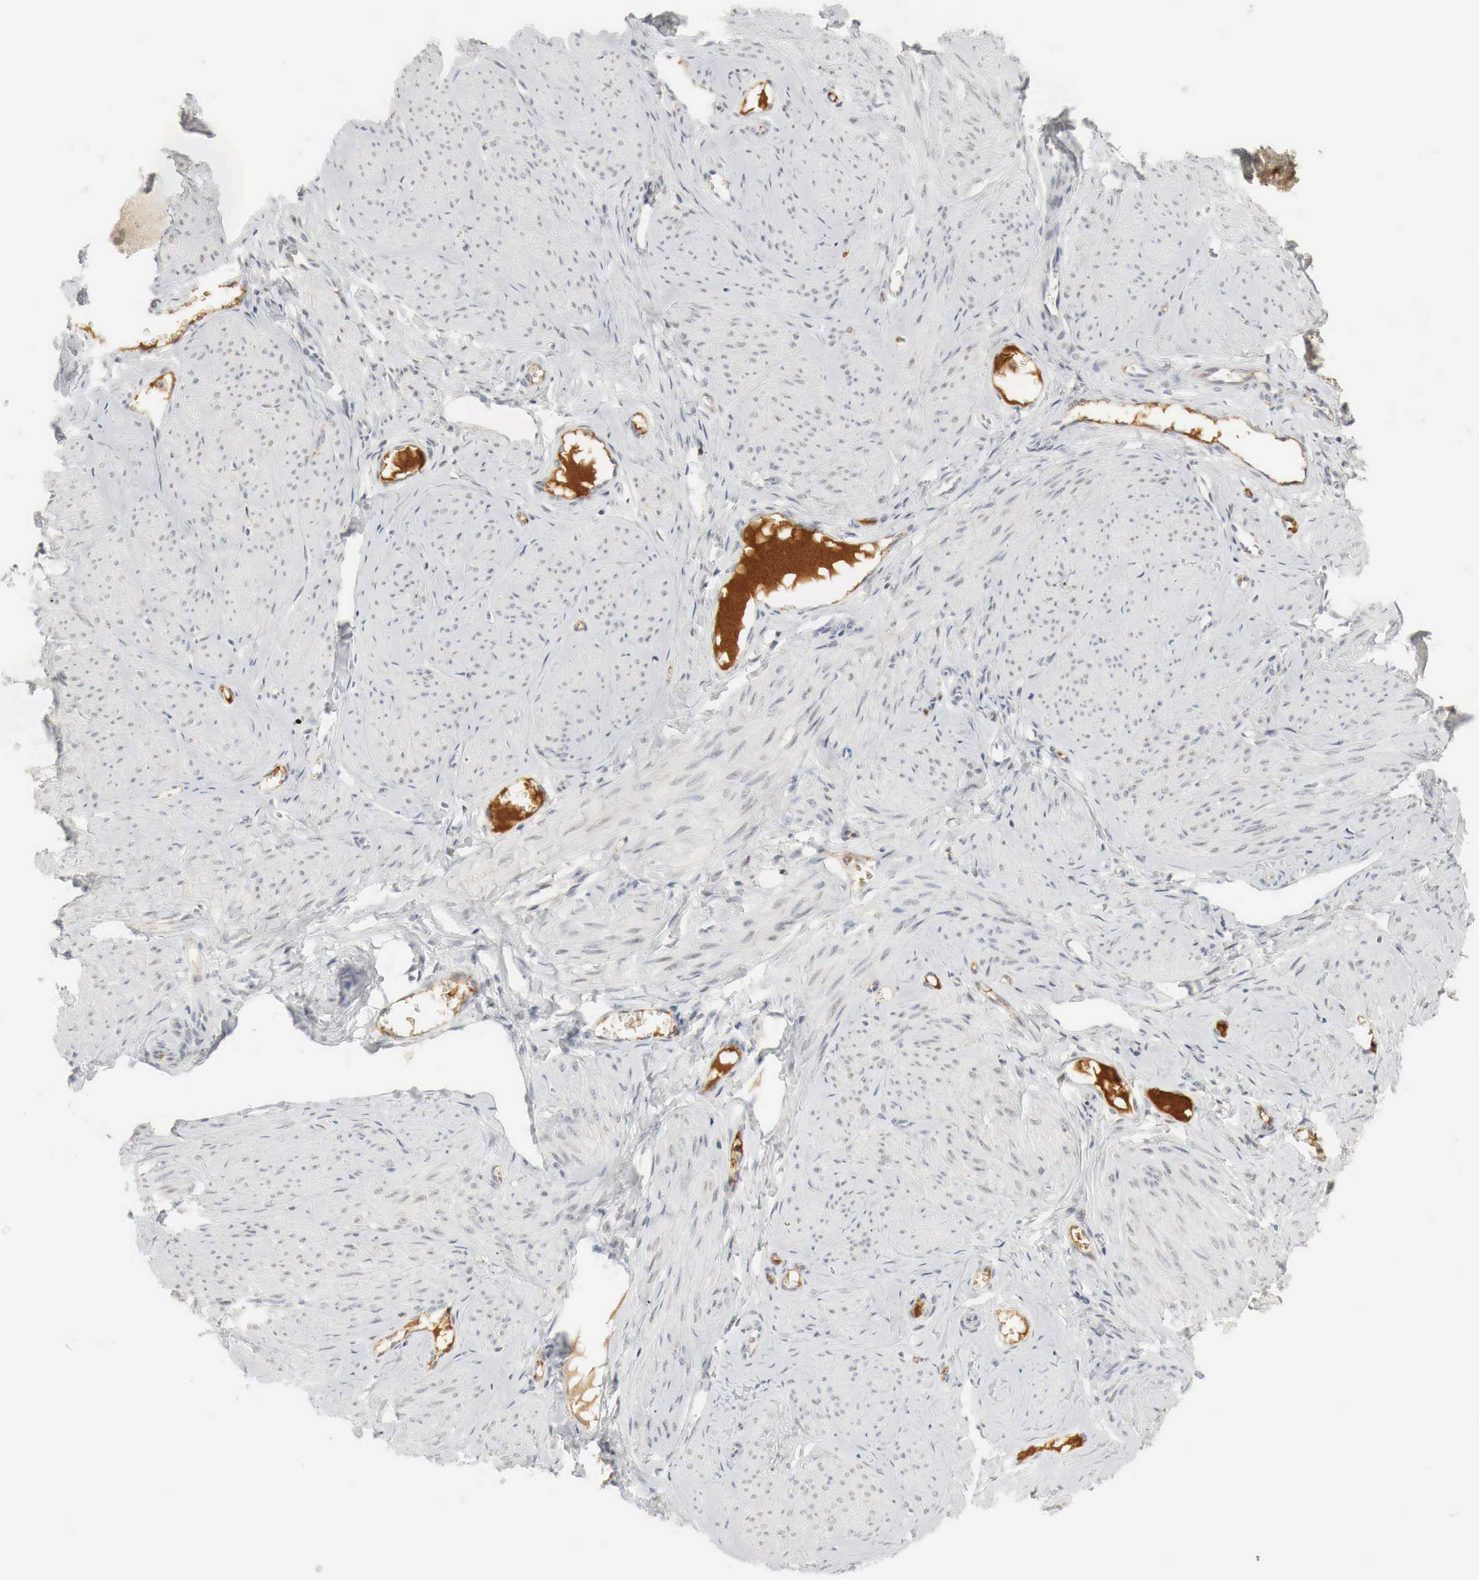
{"staining": {"intensity": "weak", "quantity": "<25%", "location": "nuclear"}, "tissue": "smooth muscle", "cell_type": "Smooth muscle cells", "image_type": "normal", "snomed": [{"axis": "morphology", "description": "Normal tissue, NOS"}, {"axis": "topography", "description": "Uterus"}], "caption": "DAB immunohistochemical staining of benign smooth muscle shows no significant staining in smooth muscle cells.", "gene": "MYC", "patient": {"sex": "female", "age": 45}}